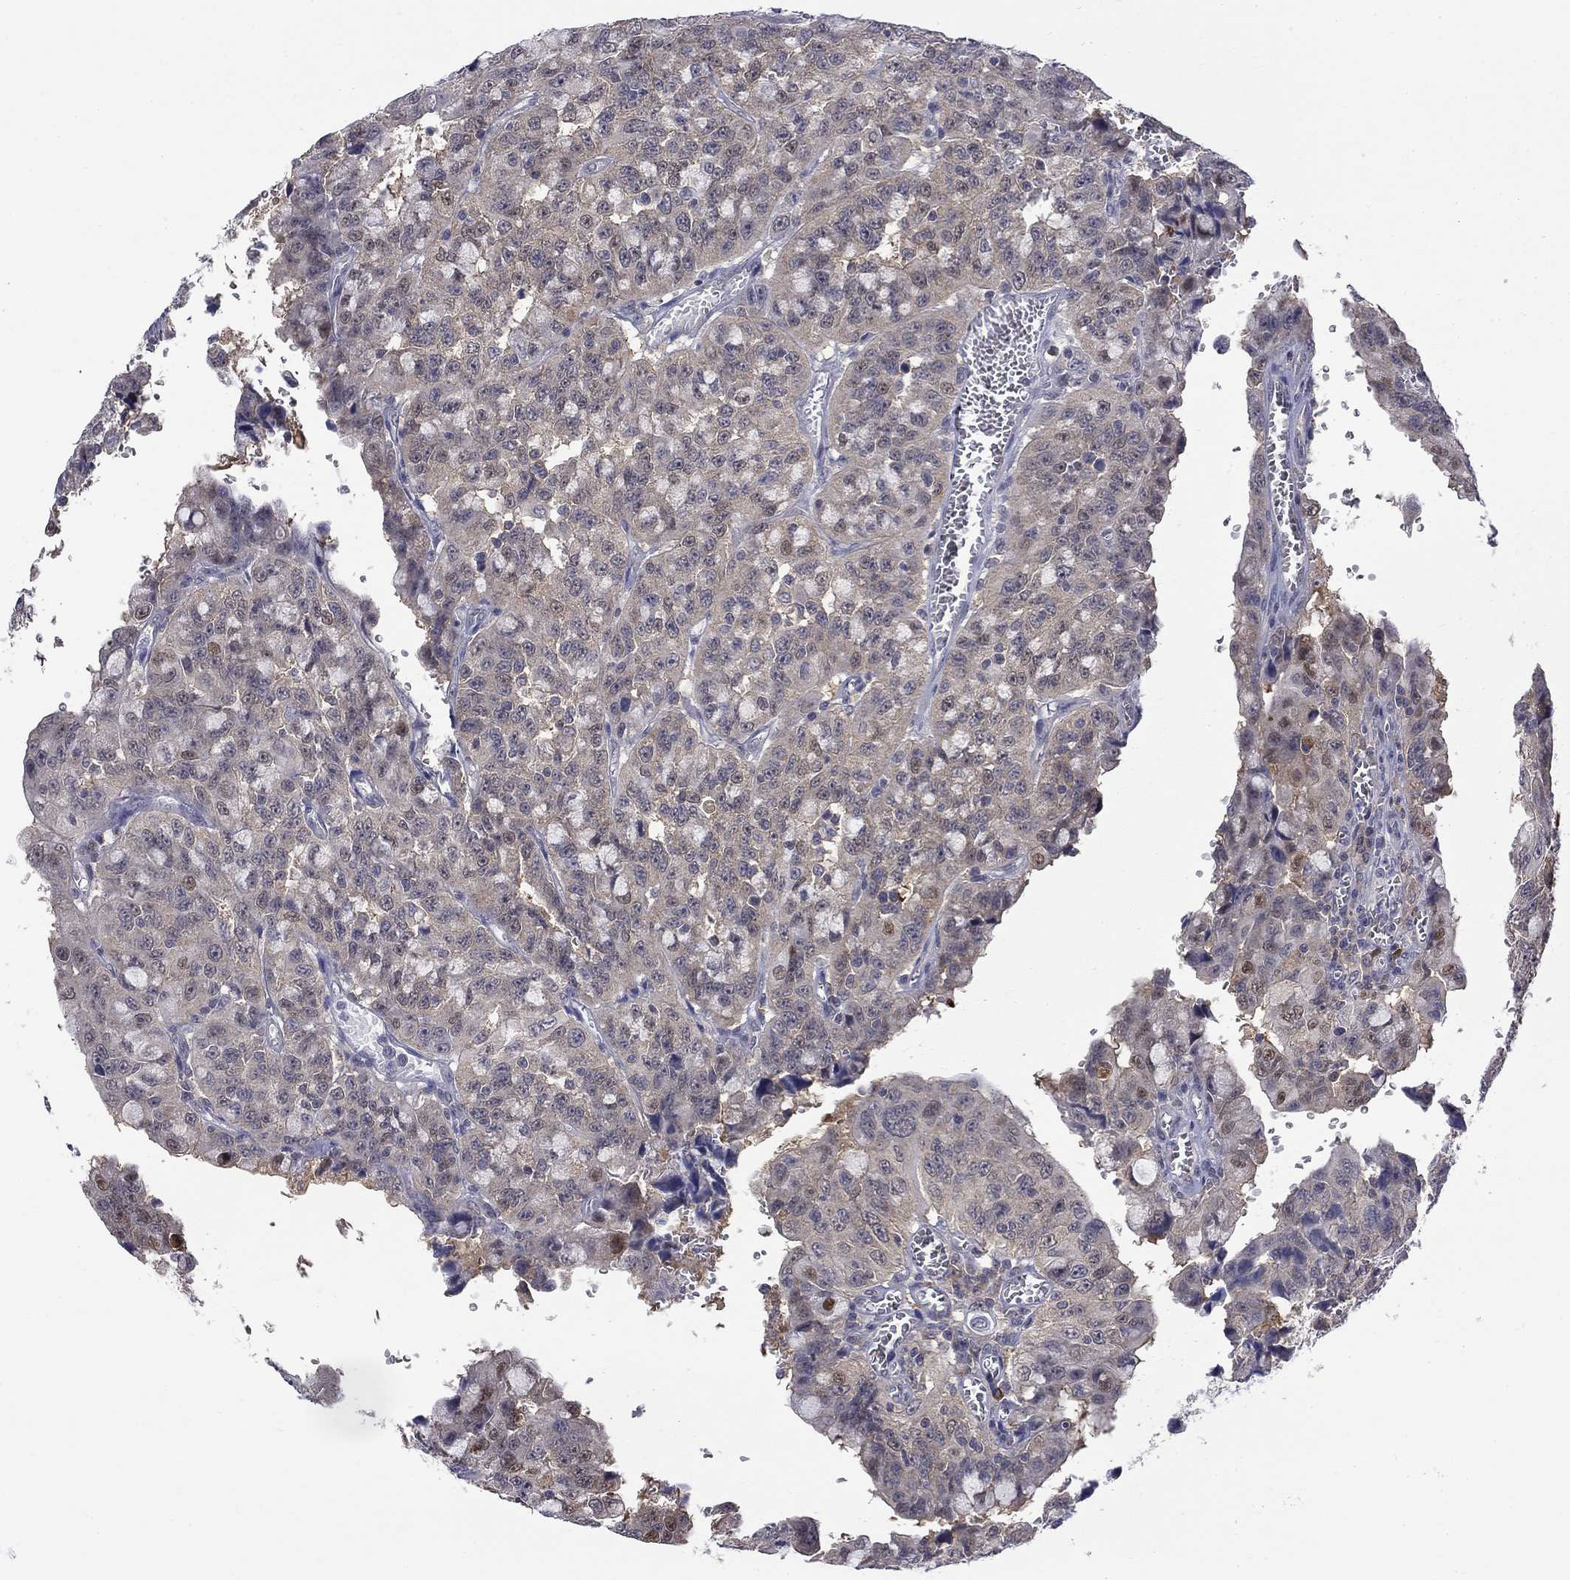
{"staining": {"intensity": "weak", "quantity": "25%-75%", "location": "cytoplasmic/membranous"}, "tissue": "urothelial cancer", "cell_type": "Tumor cells", "image_type": "cancer", "snomed": [{"axis": "morphology", "description": "Urothelial carcinoma, NOS"}, {"axis": "morphology", "description": "Urothelial carcinoma, High grade"}, {"axis": "topography", "description": "Urinary bladder"}], "caption": "Protein analysis of urothelial cancer tissue reveals weak cytoplasmic/membranous positivity in about 25%-75% of tumor cells.", "gene": "PCBP3", "patient": {"sex": "female", "age": 73}}